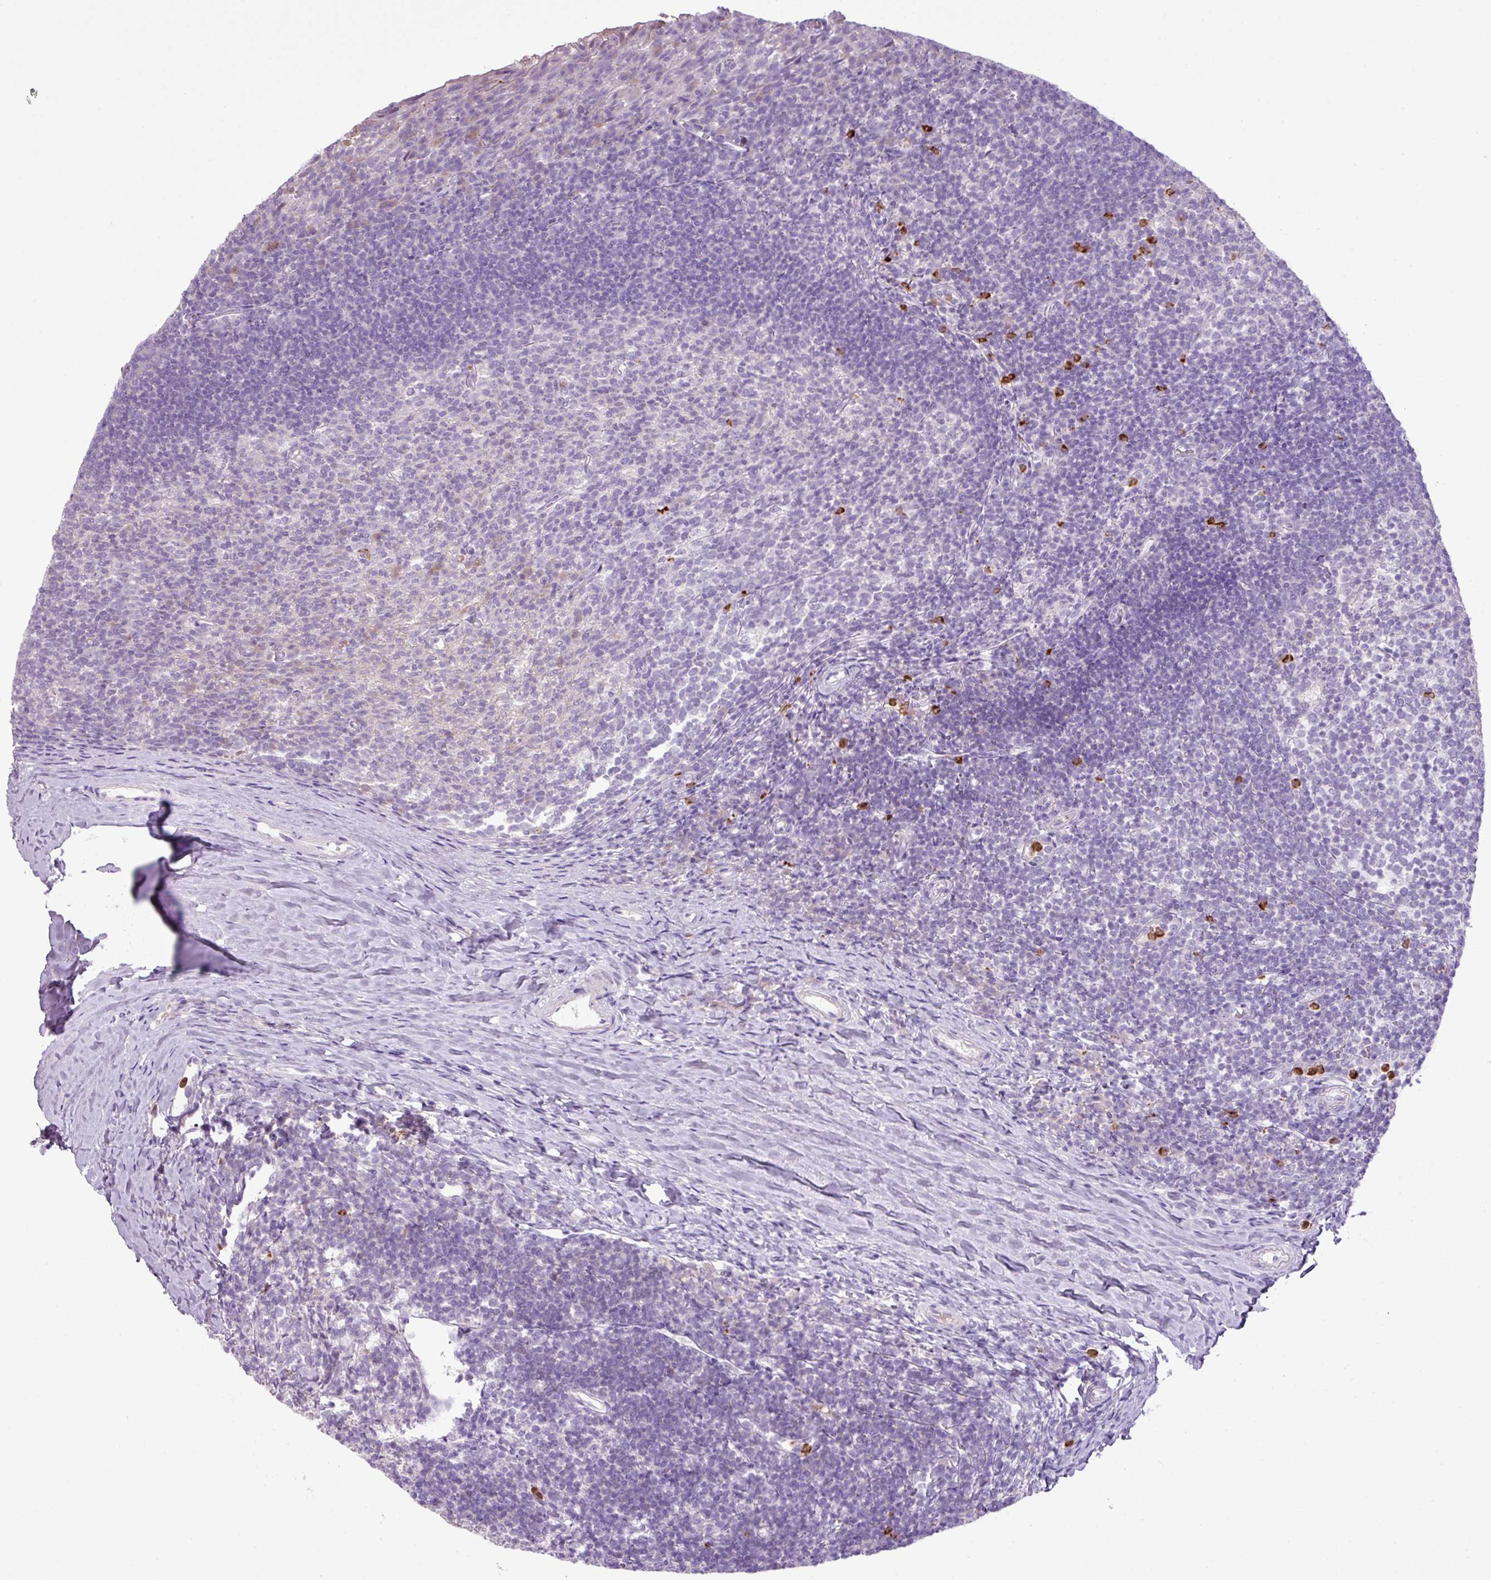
{"staining": {"intensity": "negative", "quantity": "none", "location": "none"}, "tissue": "tonsil", "cell_type": "Germinal center cells", "image_type": "normal", "snomed": [{"axis": "morphology", "description": "Normal tissue, NOS"}, {"axis": "topography", "description": "Tonsil"}], "caption": "The IHC micrograph has no significant expression in germinal center cells of tonsil. (Stains: DAB (3,3'-diaminobenzidine) IHC with hematoxylin counter stain, Microscopy: brightfield microscopy at high magnification).", "gene": "HTR3E", "patient": {"sex": "female", "age": 10}}